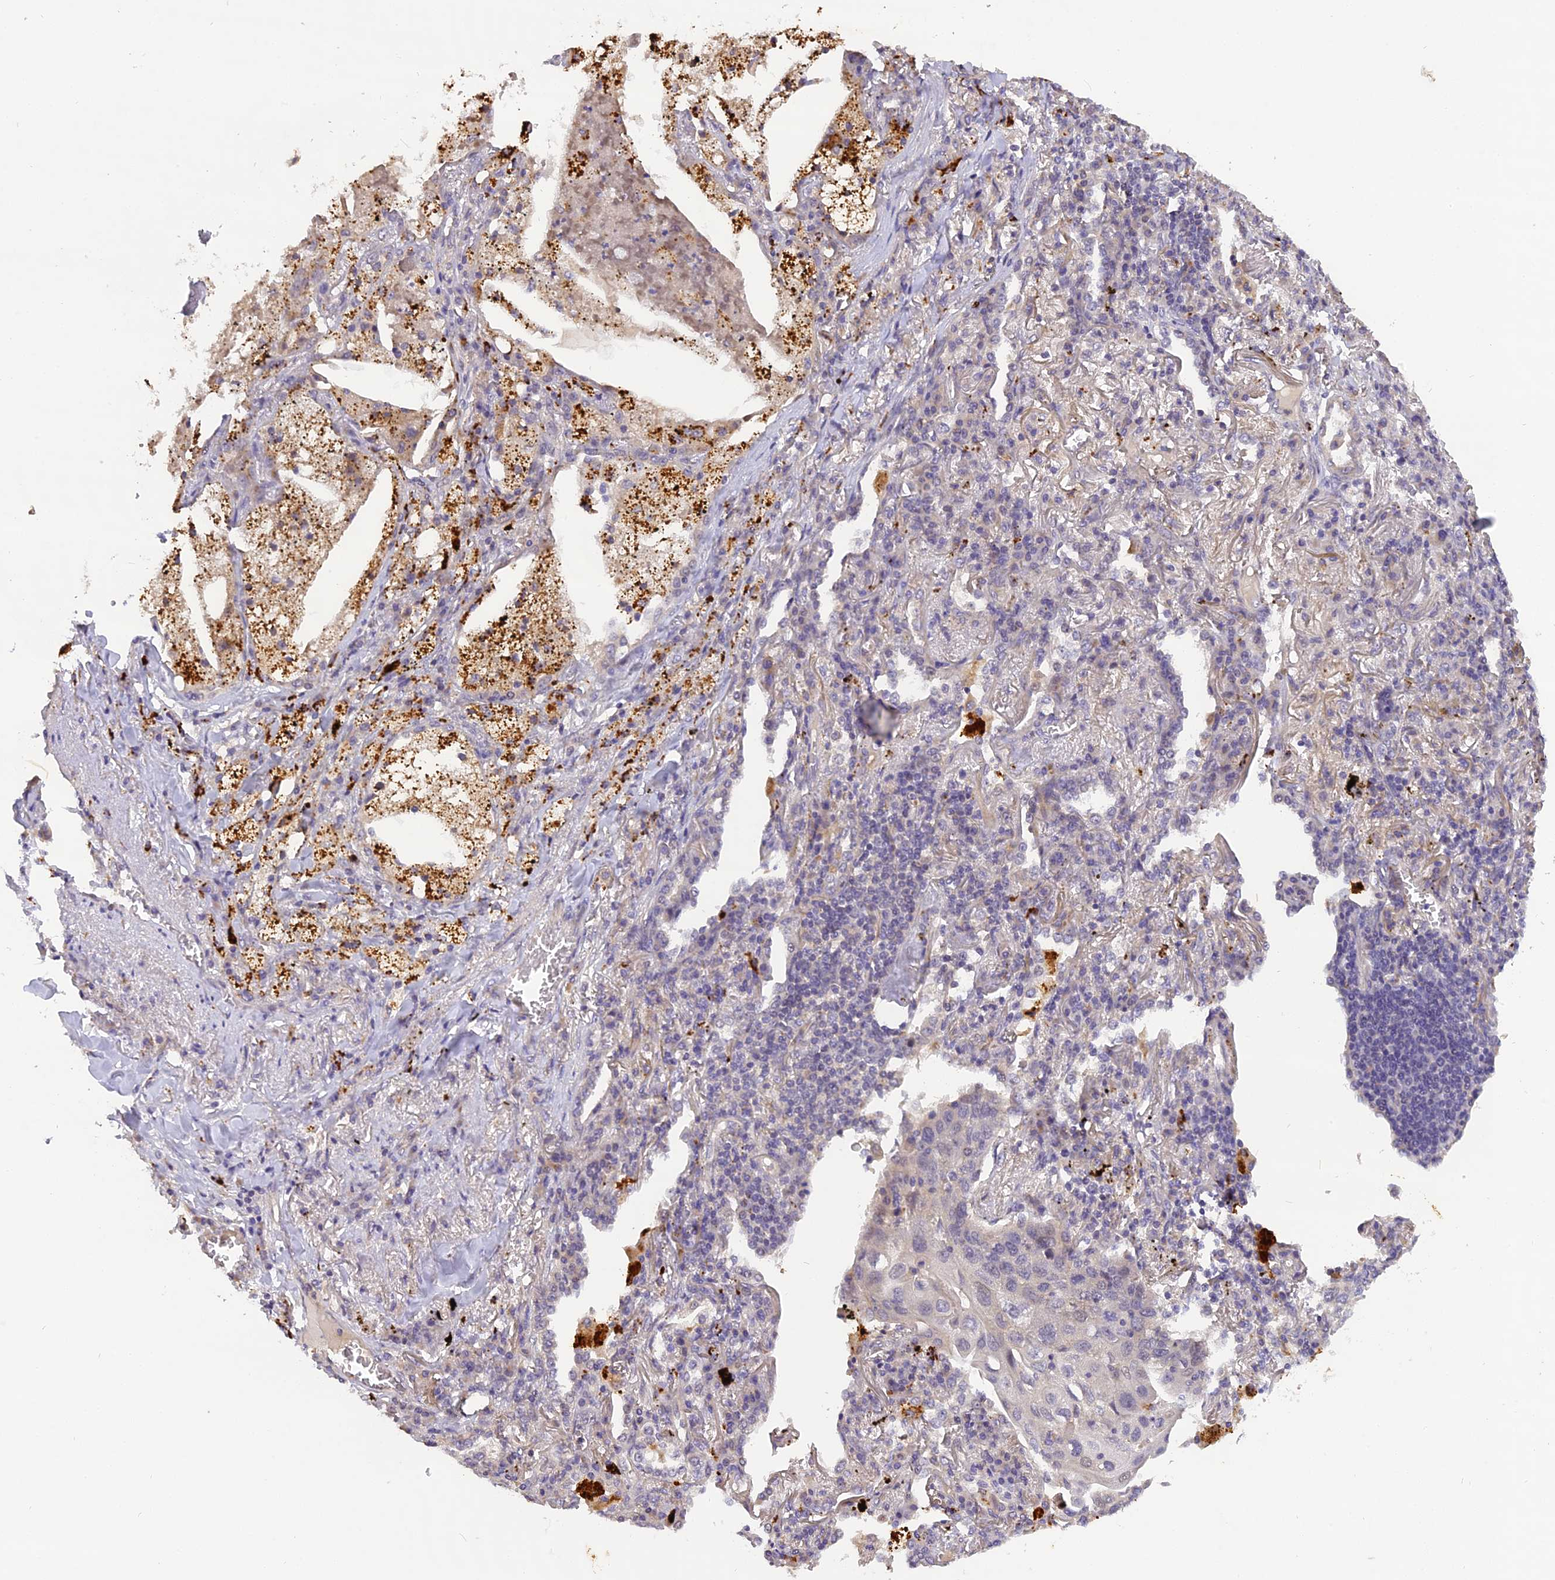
{"staining": {"intensity": "negative", "quantity": "none", "location": "none"}, "tissue": "lung cancer", "cell_type": "Tumor cells", "image_type": "cancer", "snomed": [{"axis": "morphology", "description": "Squamous cell carcinoma, NOS"}, {"axis": "topography", "description": "Lung"}], "caption": "This is a histopathology image of immunohistochemistry staining of lung squamous cell carcinoma, which shows no expression in tumor cells.", "gene": "FNIP2", "patient": {"sex": "female", "age": 63}}